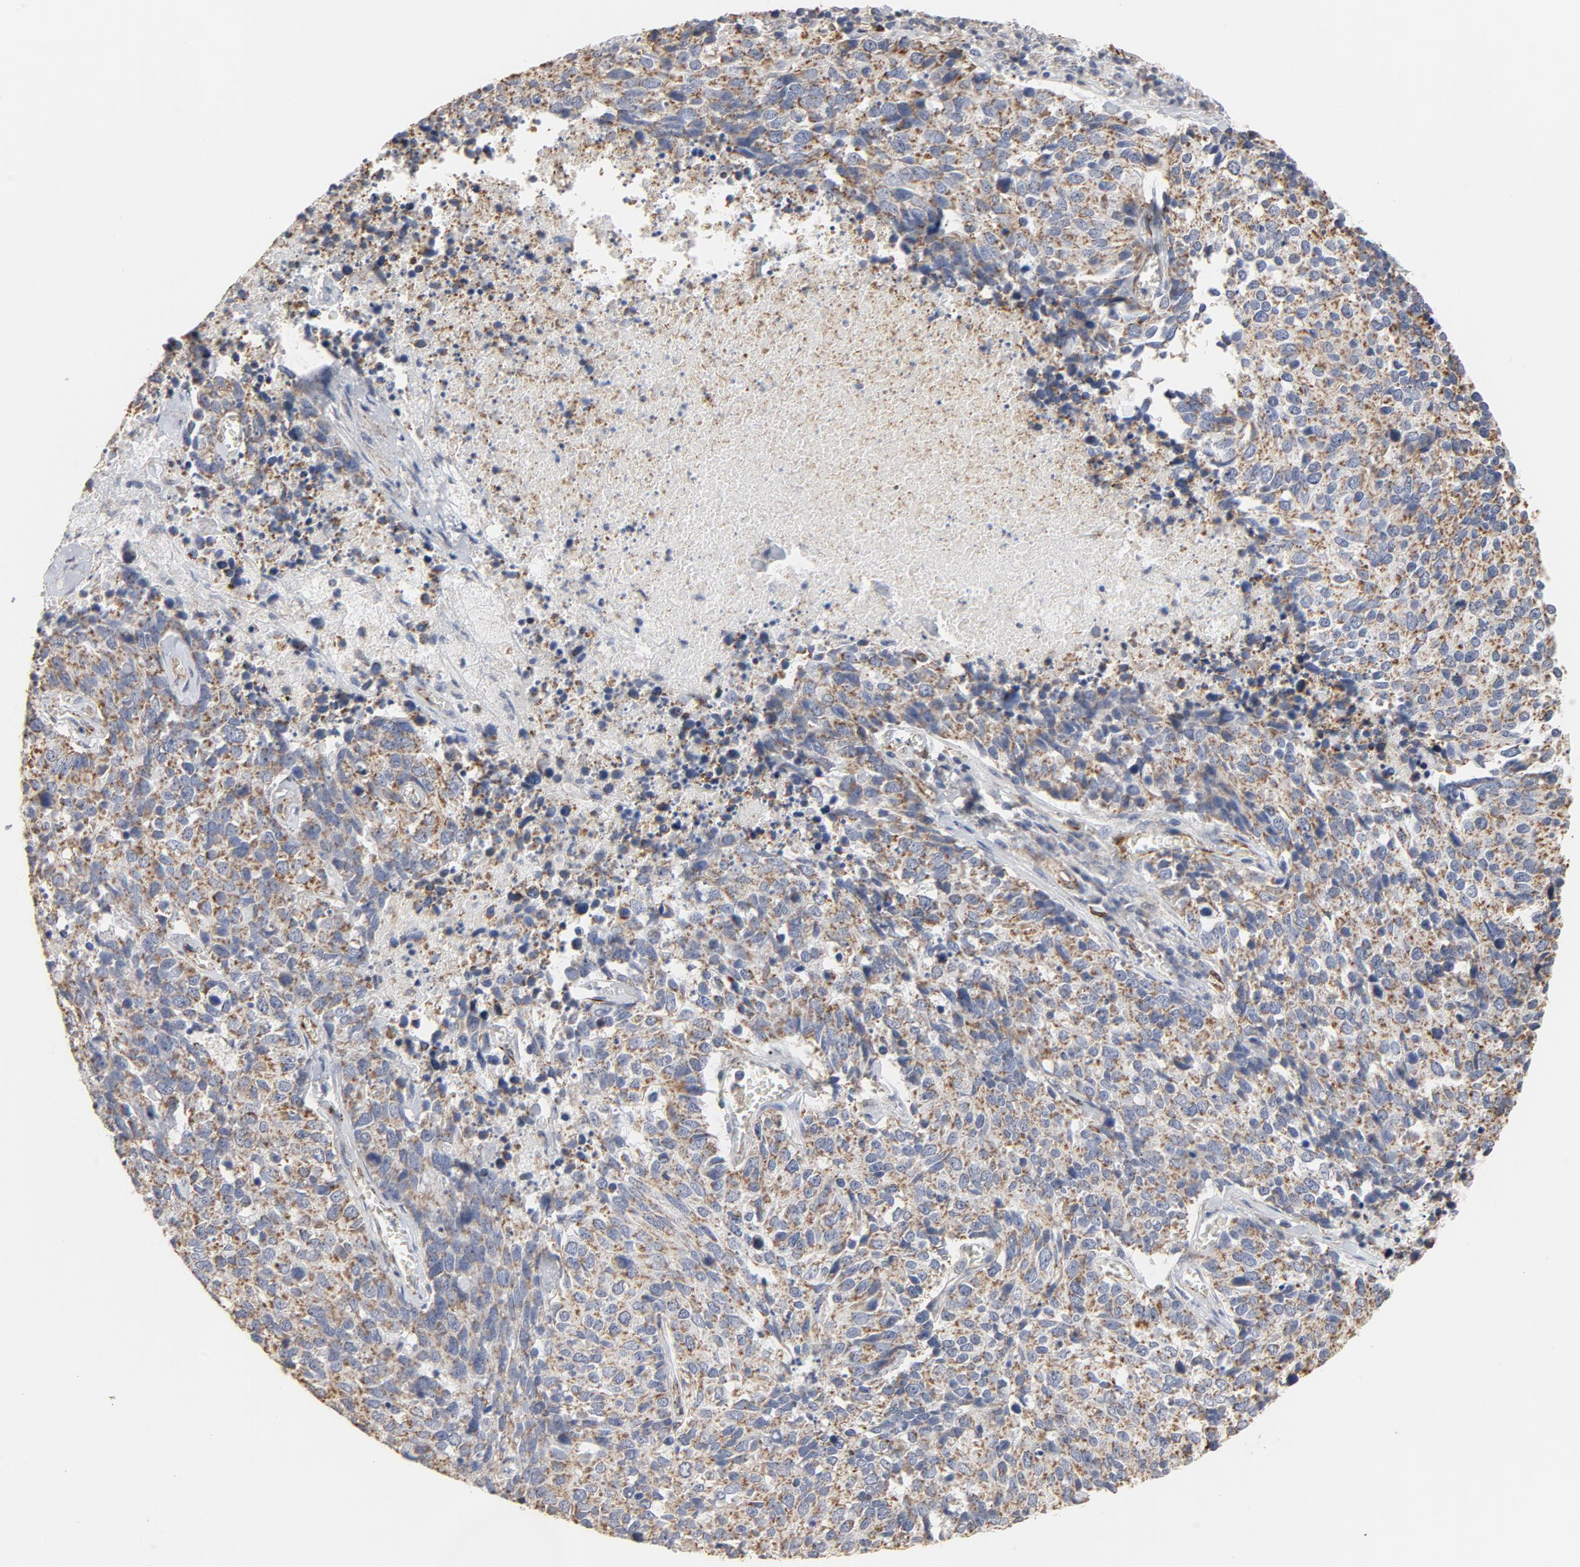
{"staining": {"intensity": "moderate", "quantity": ">75%", "location": "cytoplasmic/membranous"}, "tissue": "lung cancer", "cell_type": "Tumor cells", "image_type": "cancer", "snomed": [{"axis": "morphology", "description": "Neoplasm, malignant, NOS"}, {"axis": "topography", "description": "Lung"}], "caption": "The micrograph demonstrates staining of lung cancer (neoplasm (malignant)), revealing moderate cytoplasmic/membranous protein staining (brown color) within tumor cells.", "gene": "GNG2", "patient": {"sex": "female", "age": 76}}